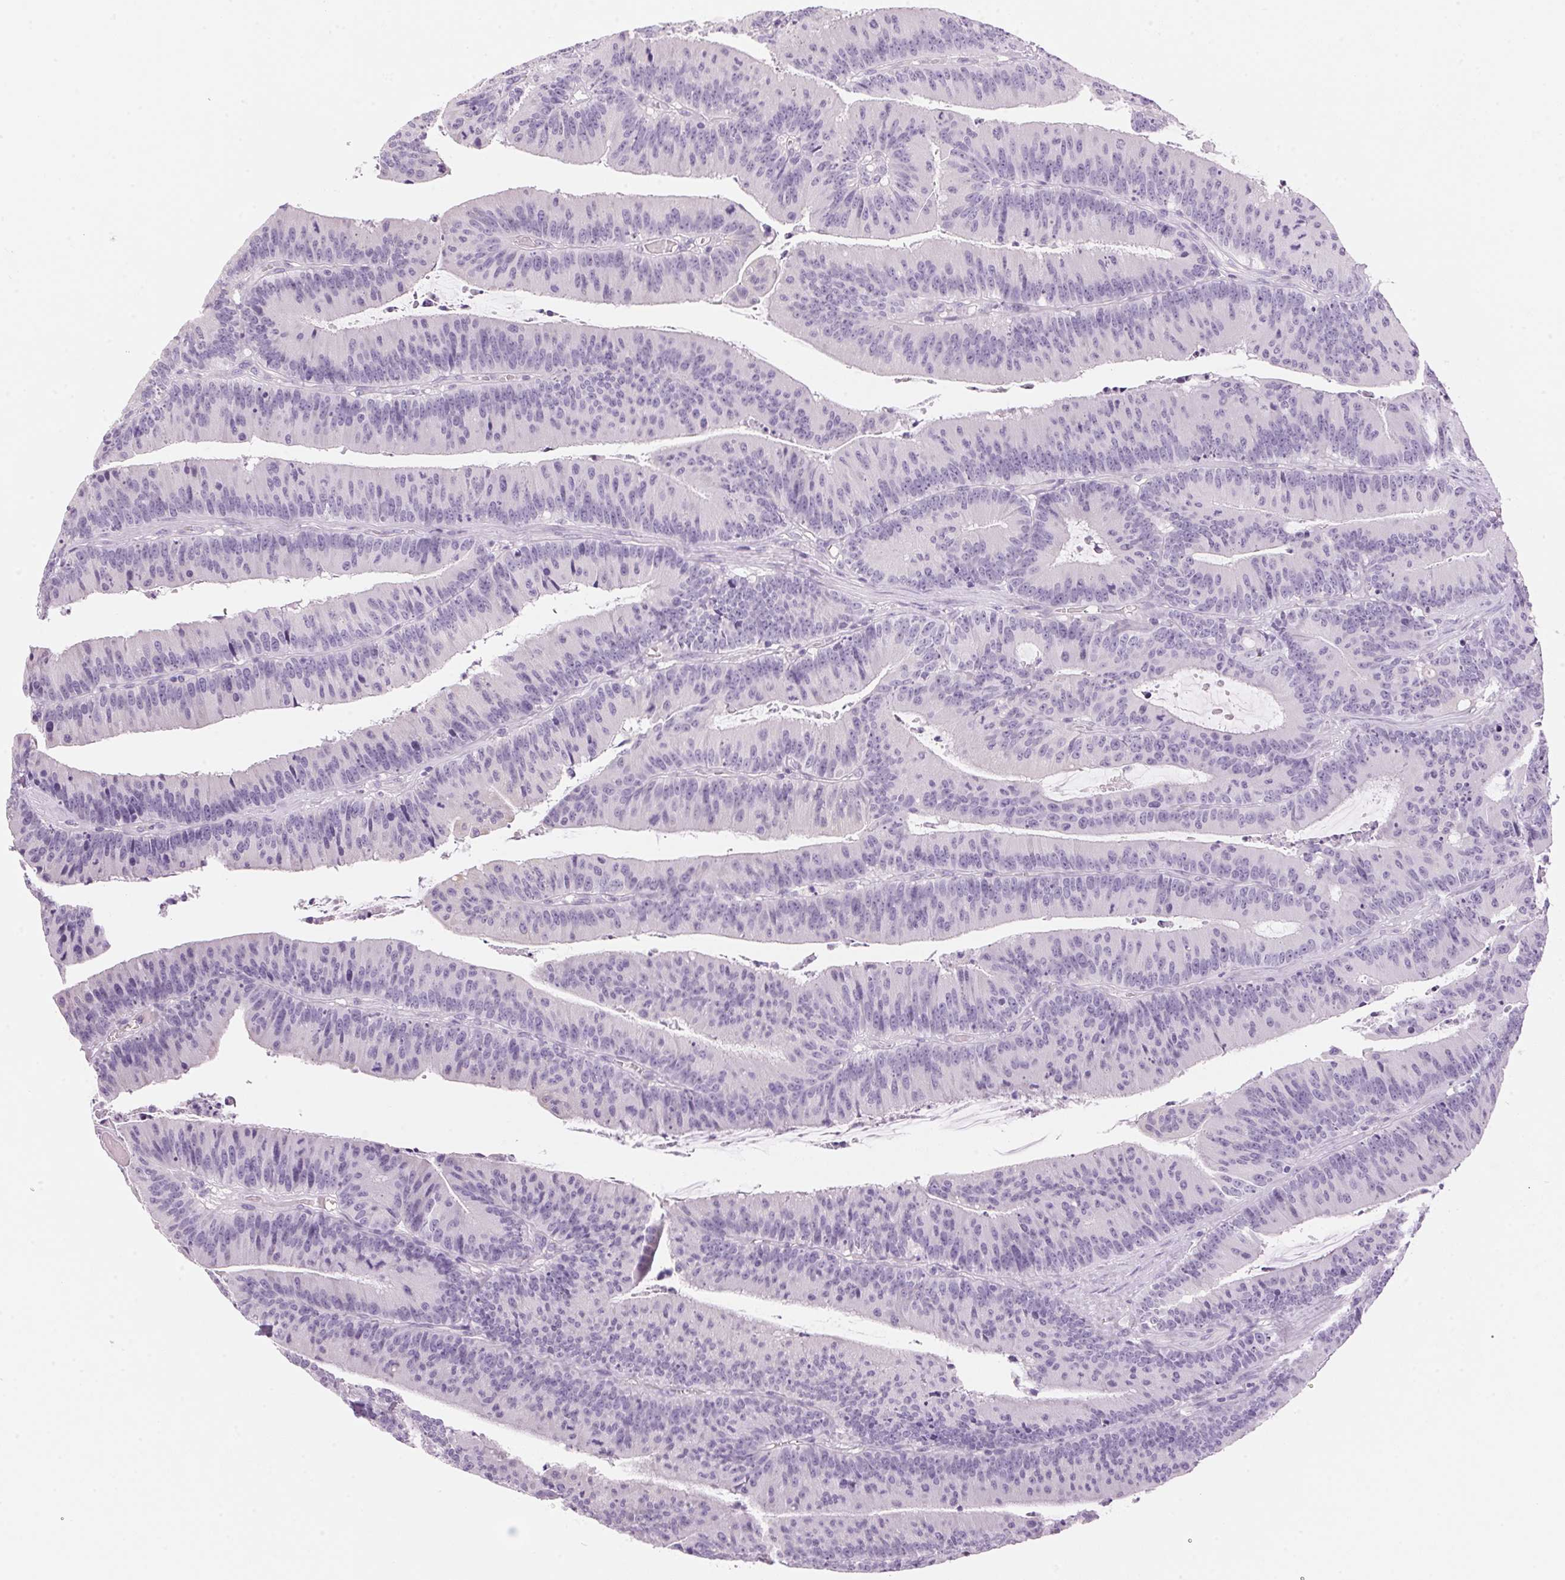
{"staining": {"intensity": "negative", "quantity": "none", "location": "none"}, "tissue": "colorectal cancer", "cell_type": "Tumor cells", "image_type": "cancer", "snomed": [{"axis": "morphology", "description": "Adenocarcinoma, NOS"}, {"axis": "topography", "description": "Colon"}], "caption": "IHC image of neoplastic tissue: human colorectal cancer (adenocarcinoma) stained with DAB shows no significant protein expression in tumor cells. (DAB (3,3'-diaminobenzidine) immunohistochemistry with hematoxylin counter stain).", "gene": "HSD17B2", "patient": {"sex": "female", "age": 78}}